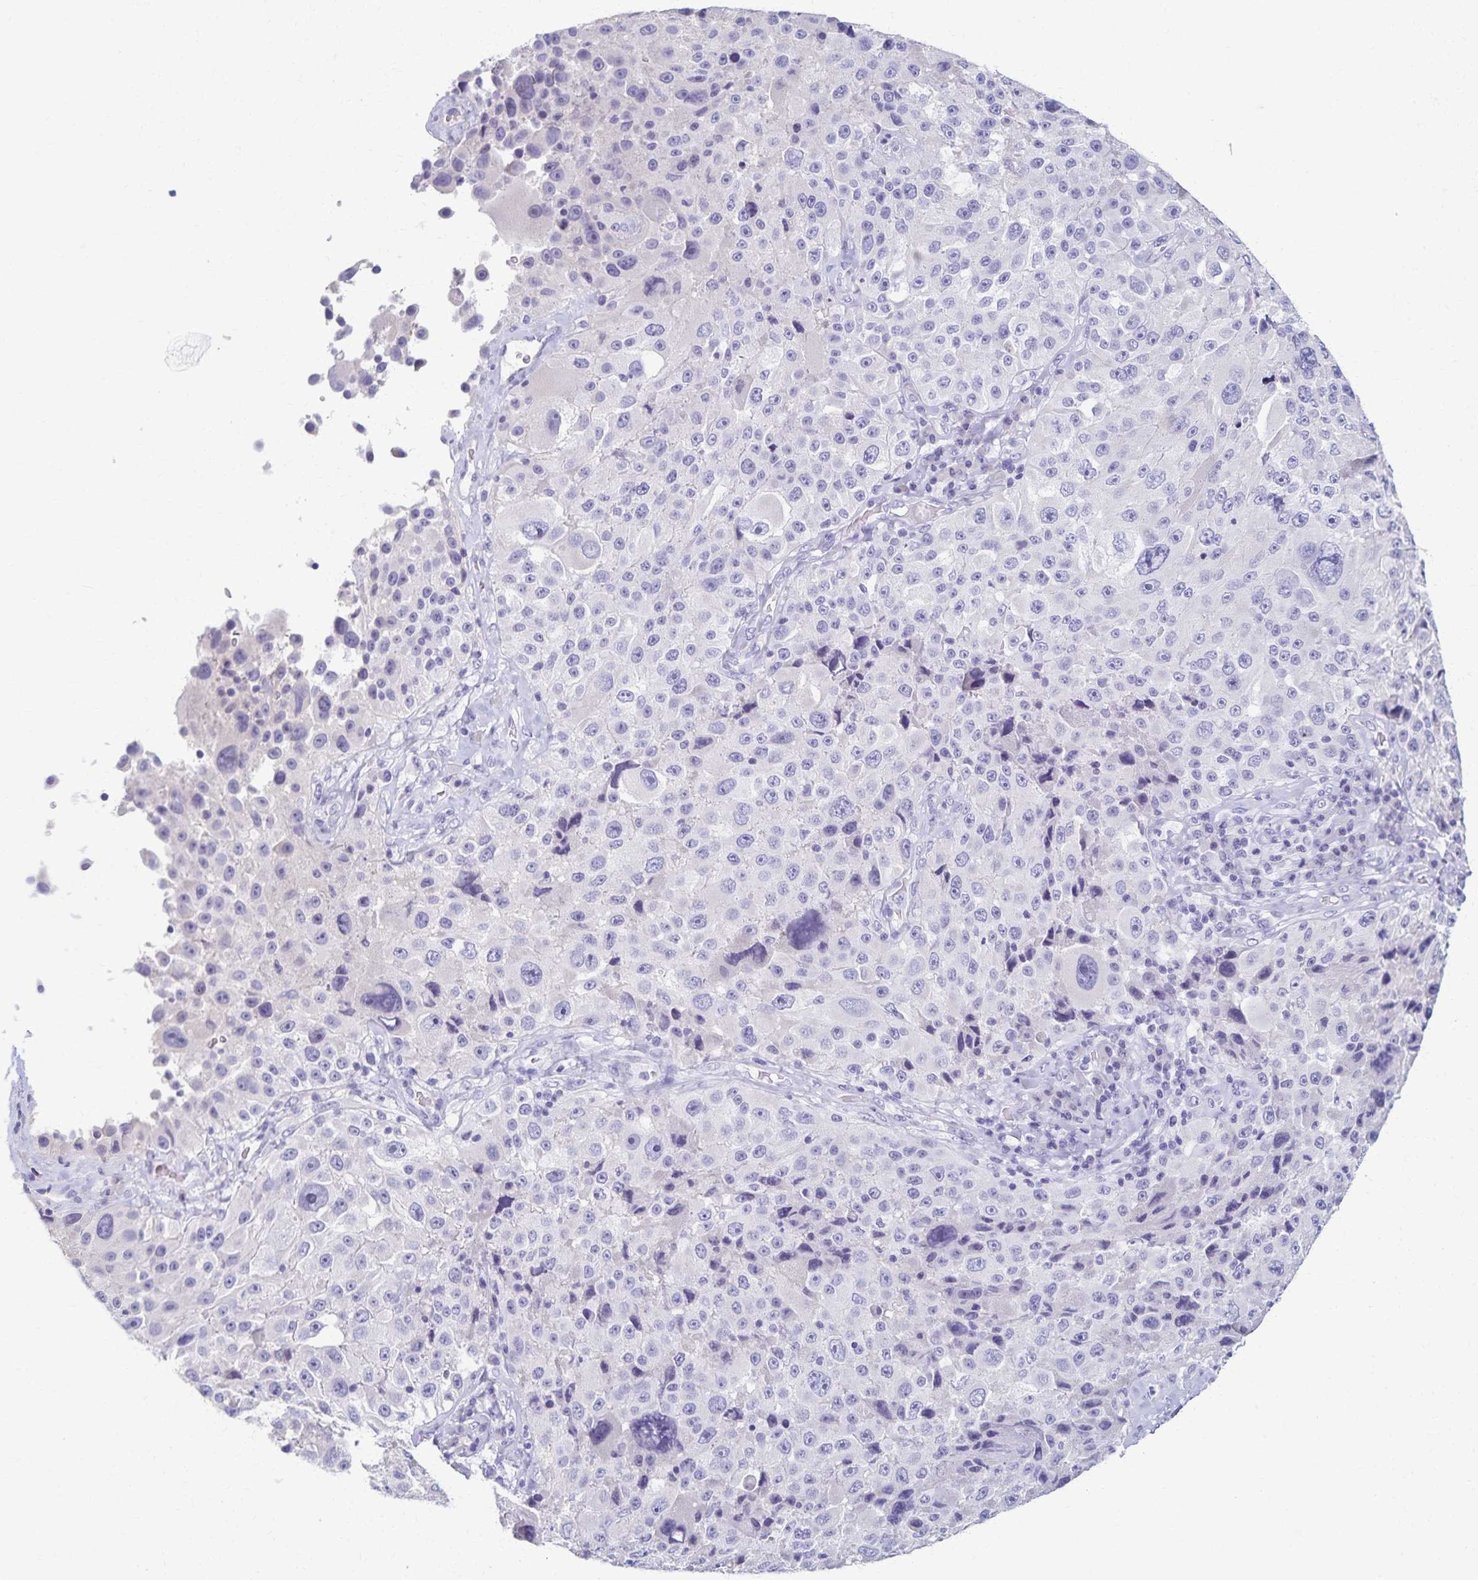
{"staining": {"intensity": "negative", "quantity": "none", "location": "none"}, "tissue": "melanoma", "cell_type": "Tumor cells", "image_type": "cancer", "snomed": [{"axis": "morphology", "description": "Malignant melanoma, Metastatic site"}, {"axis": "topography", "description": "Lymph node"}], "caption": "Tumor cells show no significant expression in melanoma.", "gene": "C2orf50", "patient": {"sex": "male", "age": 62}}